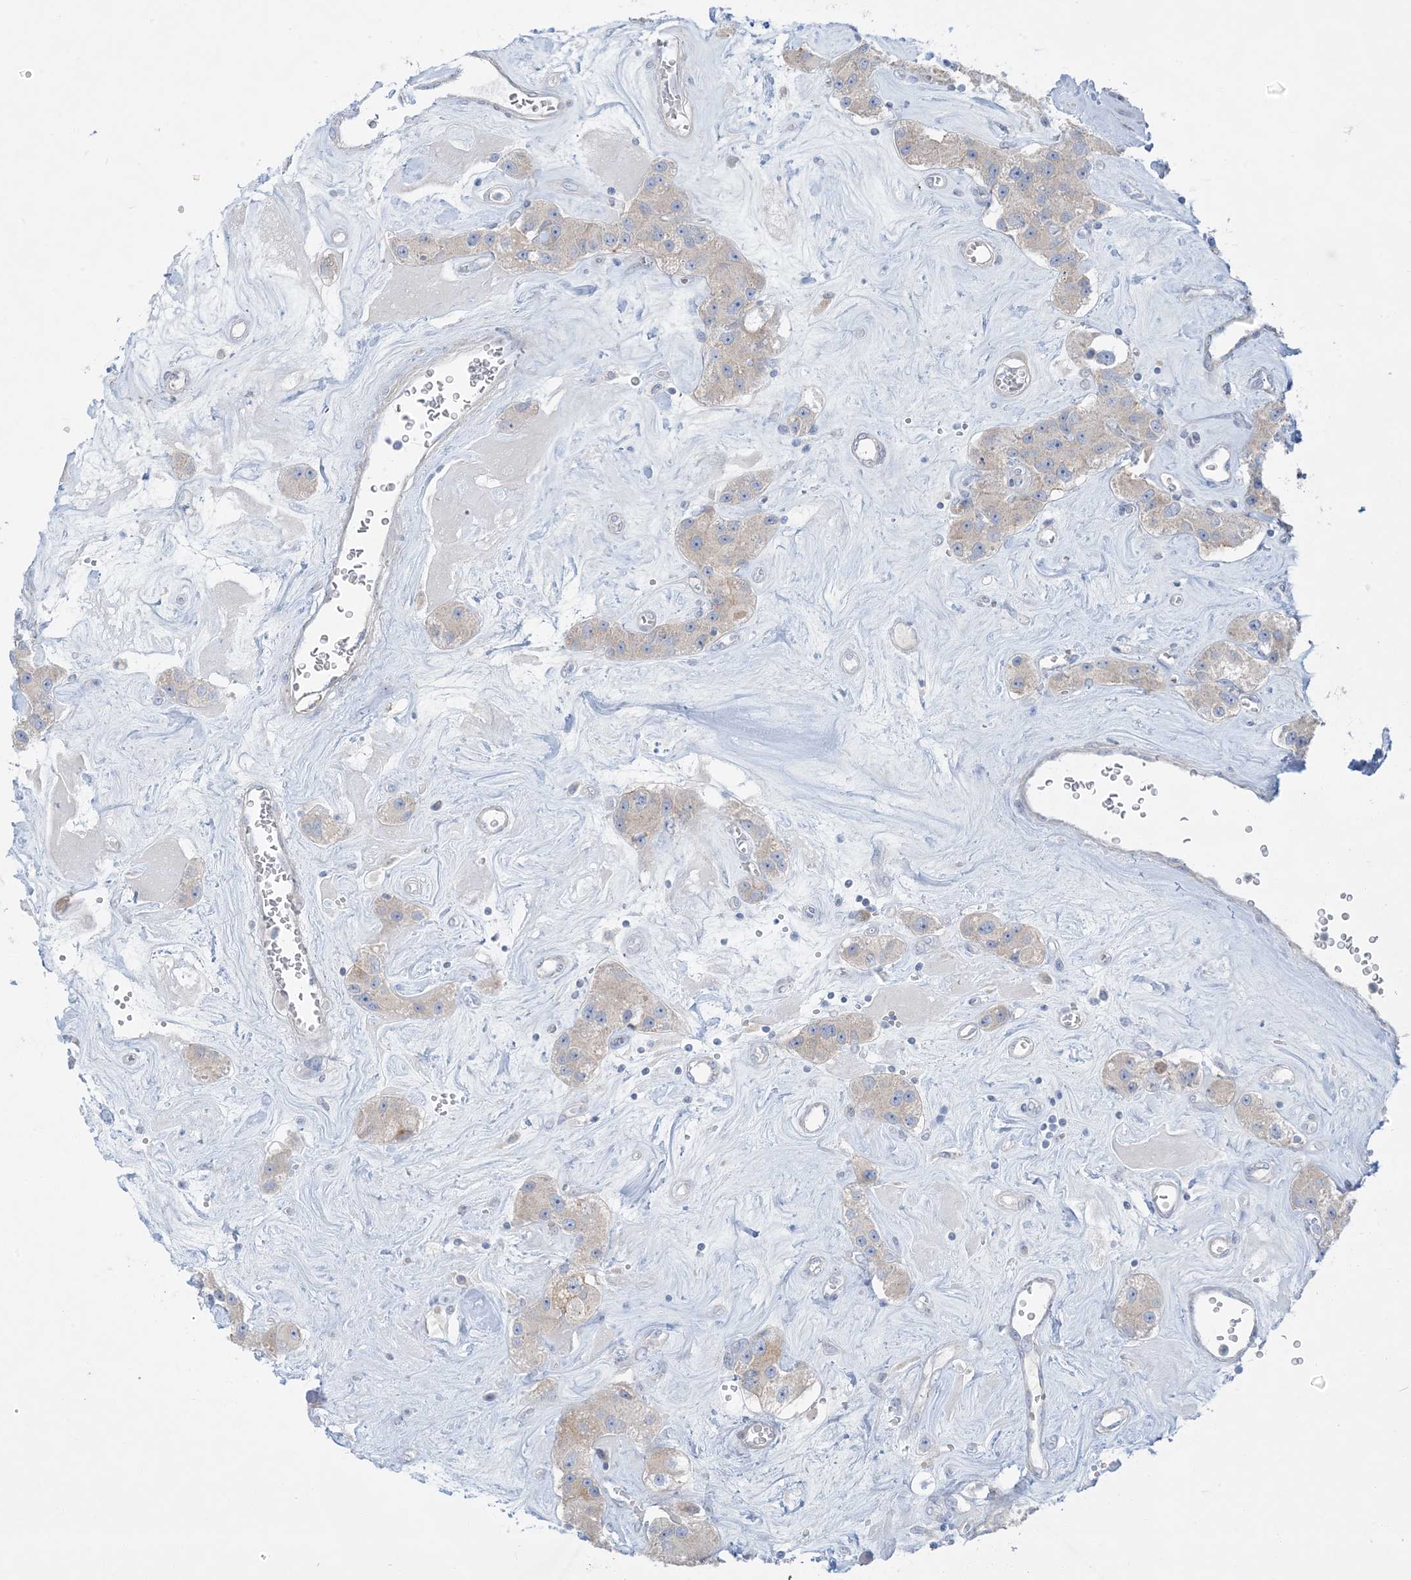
{"staining": {"intensity": "weak", "quantity": "25%-75%", "location": "cytoplasmic/membranous"}, "tissue": "carcinoid", "cell_type": "Tumor cells", "image_type": "cancer", "snomed": [{"axis": "morphology", "description": "Carcinoid, malignant, NOS"}, {"axis": "topography", "description": "Pancreas"}], "caption": "High-magnification brightfield microscopy of malignant carcinoid stained with DAB (brown) and counterstained with hematoxylin (blue). tumor cells exhibit weak cytoplasmic/membranous staining is seen in about25%-75% of cells.", "gene": "FAM184A", "patient": {"sex": "male", "age": 41}}